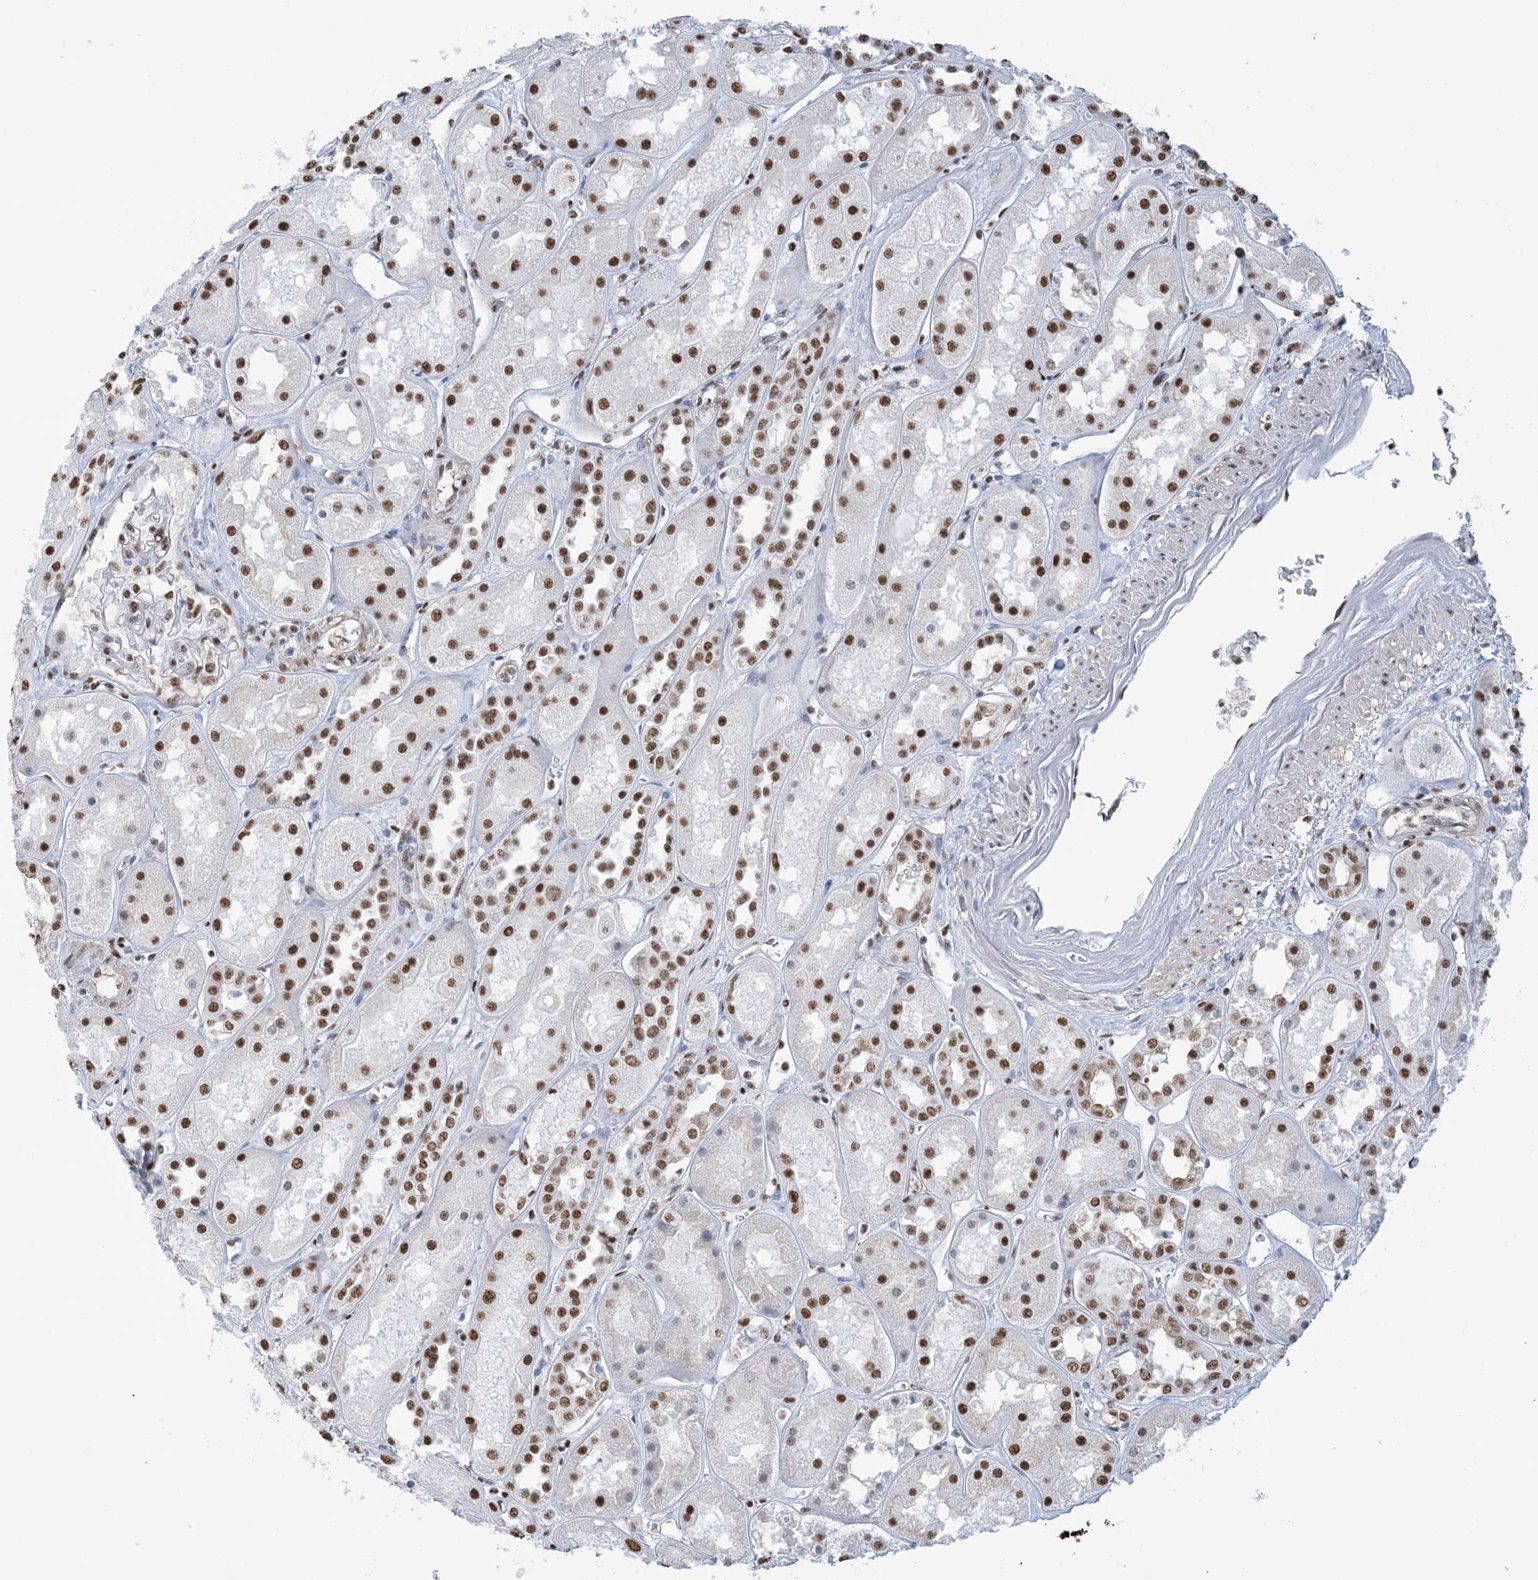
{"staining": {"intensity": "moderate", "quantity": "25%-75%", "location": "nuclear"}, "tissue": "kidney", "cell_type": "Cells in glomeruli", "image_type": "normal", "snomed": [{"axis": "morphology", "description": "Normal tissue, NOS"}, {"axis": "topography", "description": "Kidney"}], "caption": "Benign kidney was stained to show a protein in brown. There is medium levels of moderate nuclear expression in approximately 25%-75% of cells in glomeruli. The protein of interest is shown in brown color, while the nuclei are stained blue.", "gene": "ZNF792", "patient": {"sex": "male", "age": 70}}